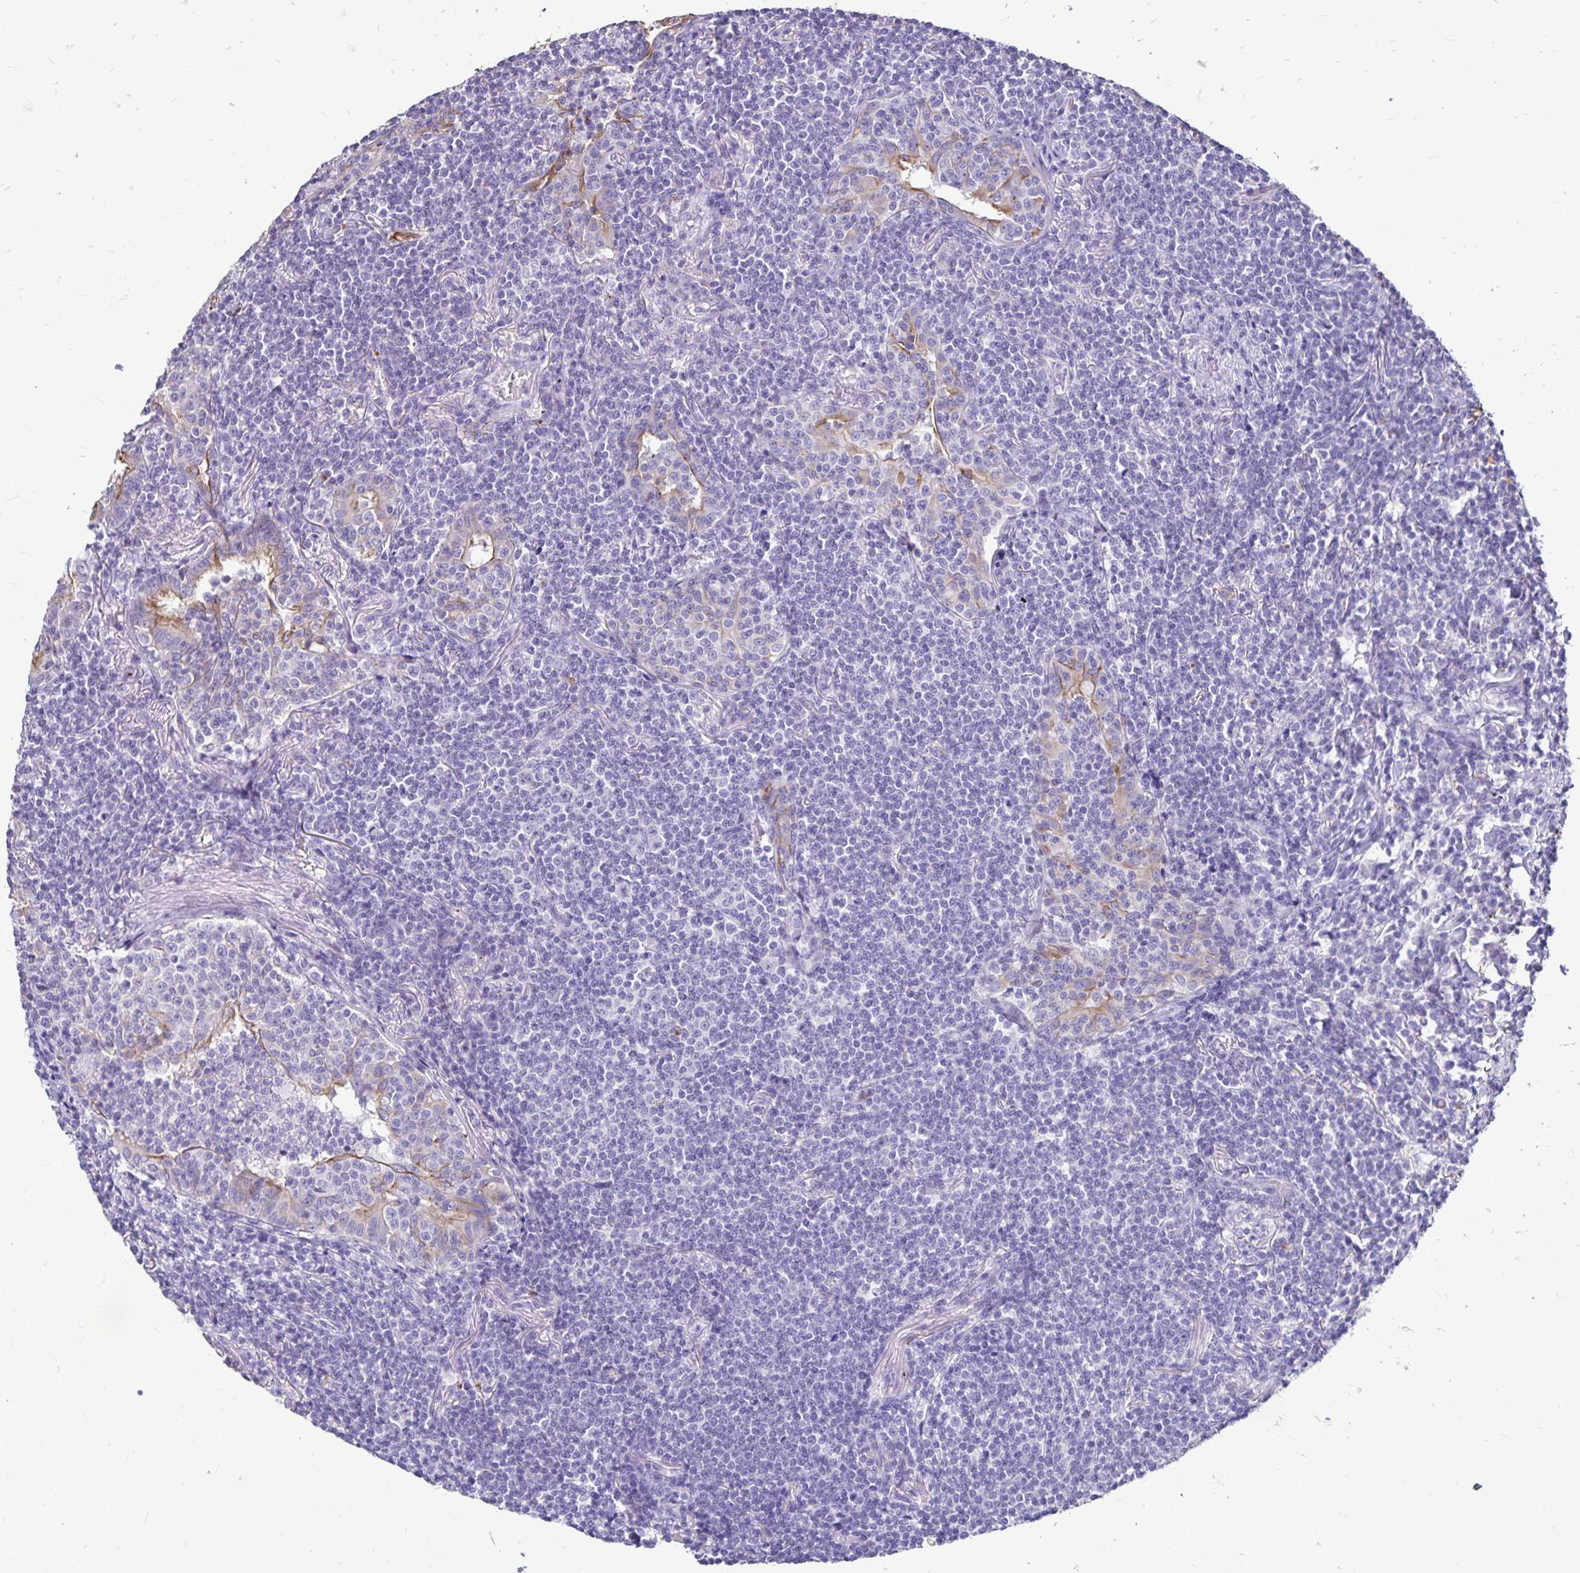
{"staining": {"intensity": "negative", "quantity": "none", "location": "none"}, "tissue": "lymphoma", "cell_type": "Tumor cells", "image_type": "cancer", "snomed": [{"axis": "morphology", "description": "Malignant lymphoma, non-Hodgkin's type, Low grade"}, {"axis": "topography", "description": "Lung"}], "caption": "High power microscopy image of an immunohistochemistry (IHC) histopathology image of lymphoma, revealing no significant expression in tumor cells. Brightfield microscopy of immunohistochemistry (IHC) stained with DAB (3,3'-diaminobenzidine) (brown) and hematoxylin (blue), captured at high magnification.", "gene": "EVPL", "patient": {"sex": "female", "age": 71}}